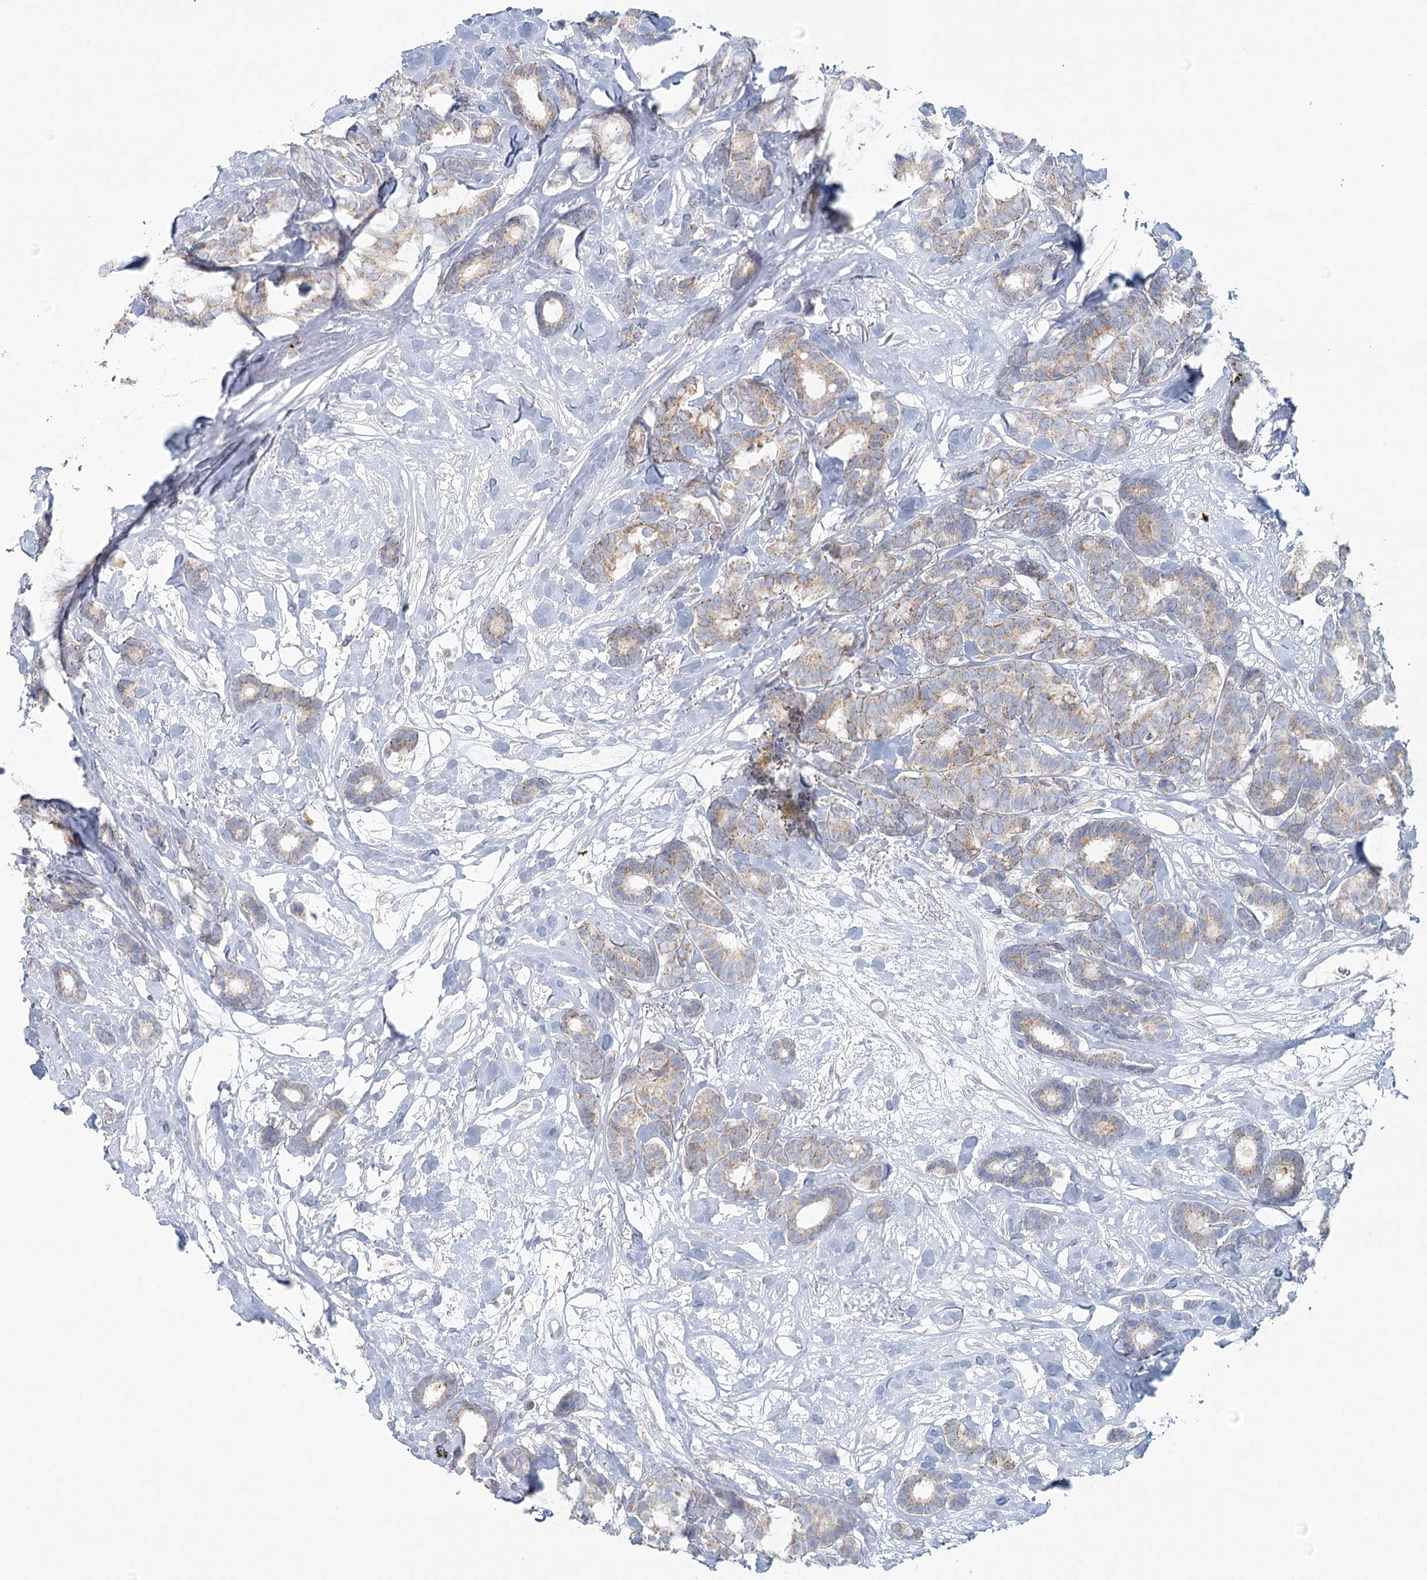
{"staining": {"intensity": "weak", "quantity": "25%-75%", "location": "cytoplasmic/membranous"}, "tissue": "breast cancer", "cell_type": "Tumor cells", "image_type": "cancer", "snomed": [{"axis": "morphology", "description": "Duct carcinoma"}, {"axis": "topography", "description": "Breast"}], "caption": "About 25%-75% of tumor cells in breast cancer show weak cytoplasmic/membranous protein staining as visualized by brown immunohistochemical staining.", "gene": "BPHL", "patient": {"sex": "female", "age": 87}}